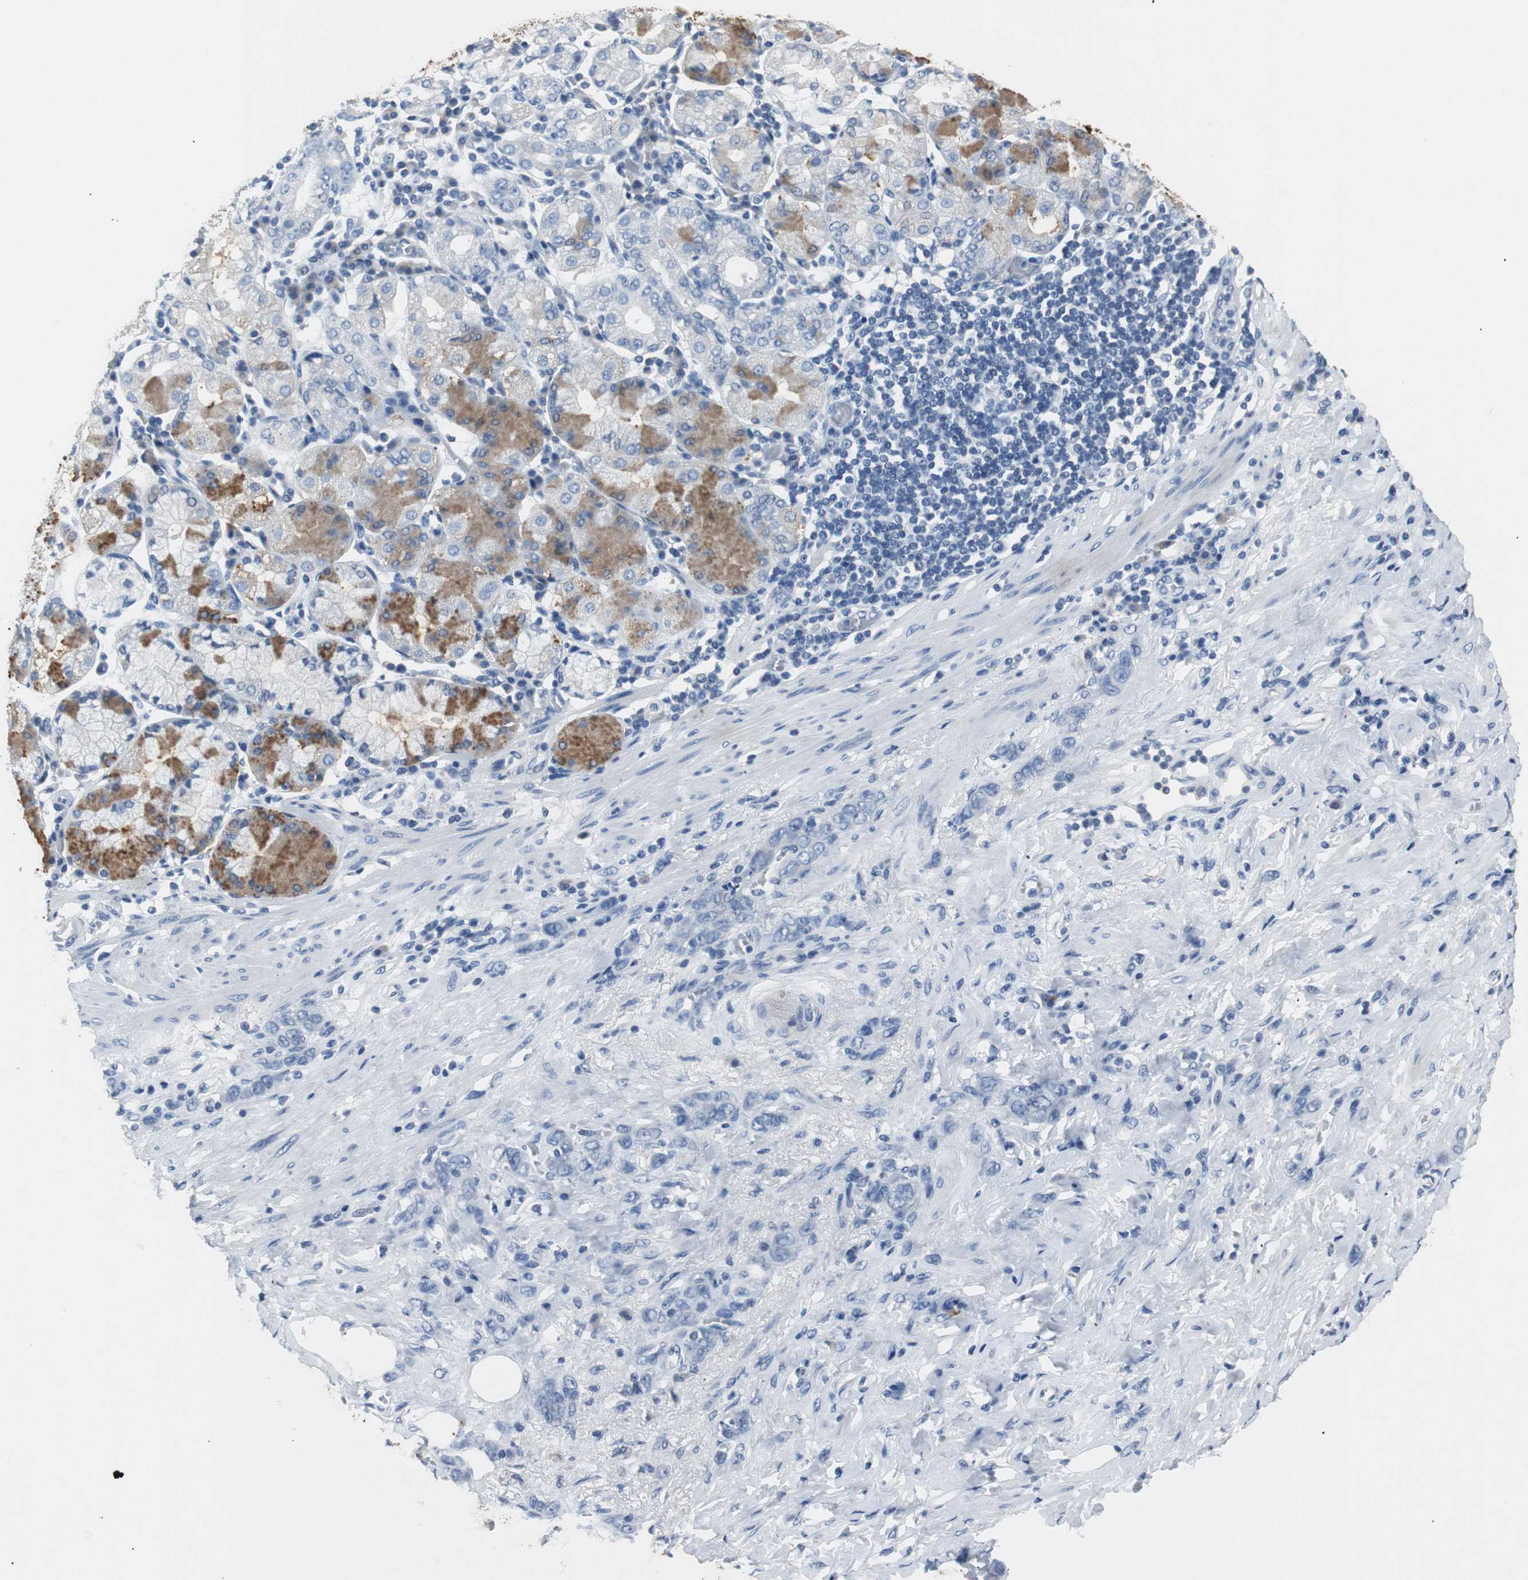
{"staining": {"intensity": "negative", "quantity": "none", "location": "none"}, "tissue": "stomach cancer", "cell_type": "Tumor cells", "image_type": "cancer", "snomed": [{"axis": "morphology", "description": "Adenocarcinoma, NOS"}, {"axis": "topography", "description": "Stomach"}], "caption": "Stomach cancer stained for a protein using immunohistochemistry reveals no positivity tumor cells.", "gene": "LRP2", "patient": {"sex": "male", "age": 82}}